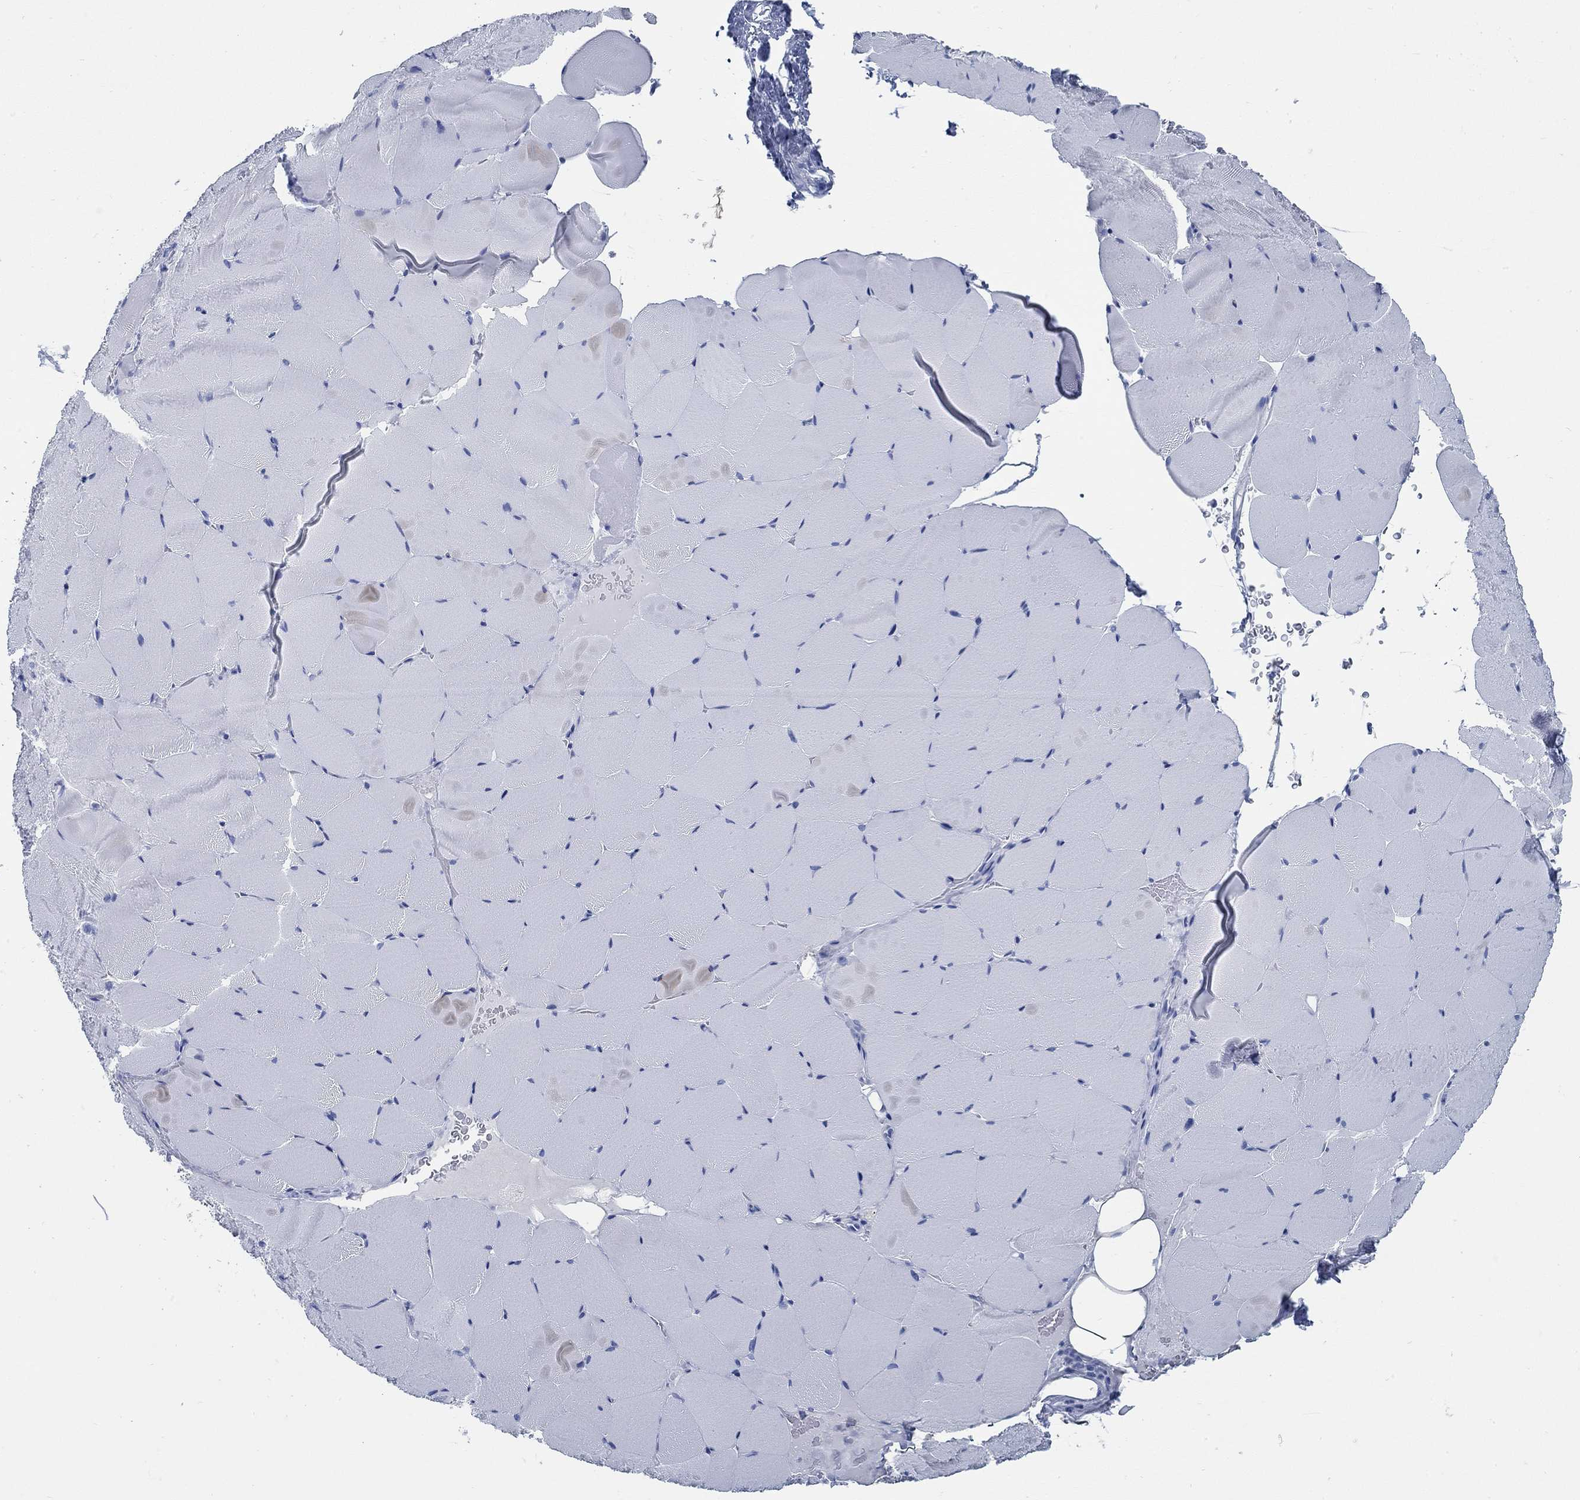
{"staining": {"intensity": "negative", "quantity": "none", "location": "none"}, "tissue": "skeletal muscle", "cell_type": "Myocytes", "image_type": "normal", "snomed": [{"axis": "morphology", "description": "Normal tissue, NOS"}, {"axis": "topography", "description": "Skeletal muscle"}], "caption": "High power microscopy image of an immunohistochemistry histopathology image of unremarkable skeletal muscle, revealing no significant positivity in myocytes.", "gene": "SLC45A1", "patient": {"sex": "female", "age": 37}}